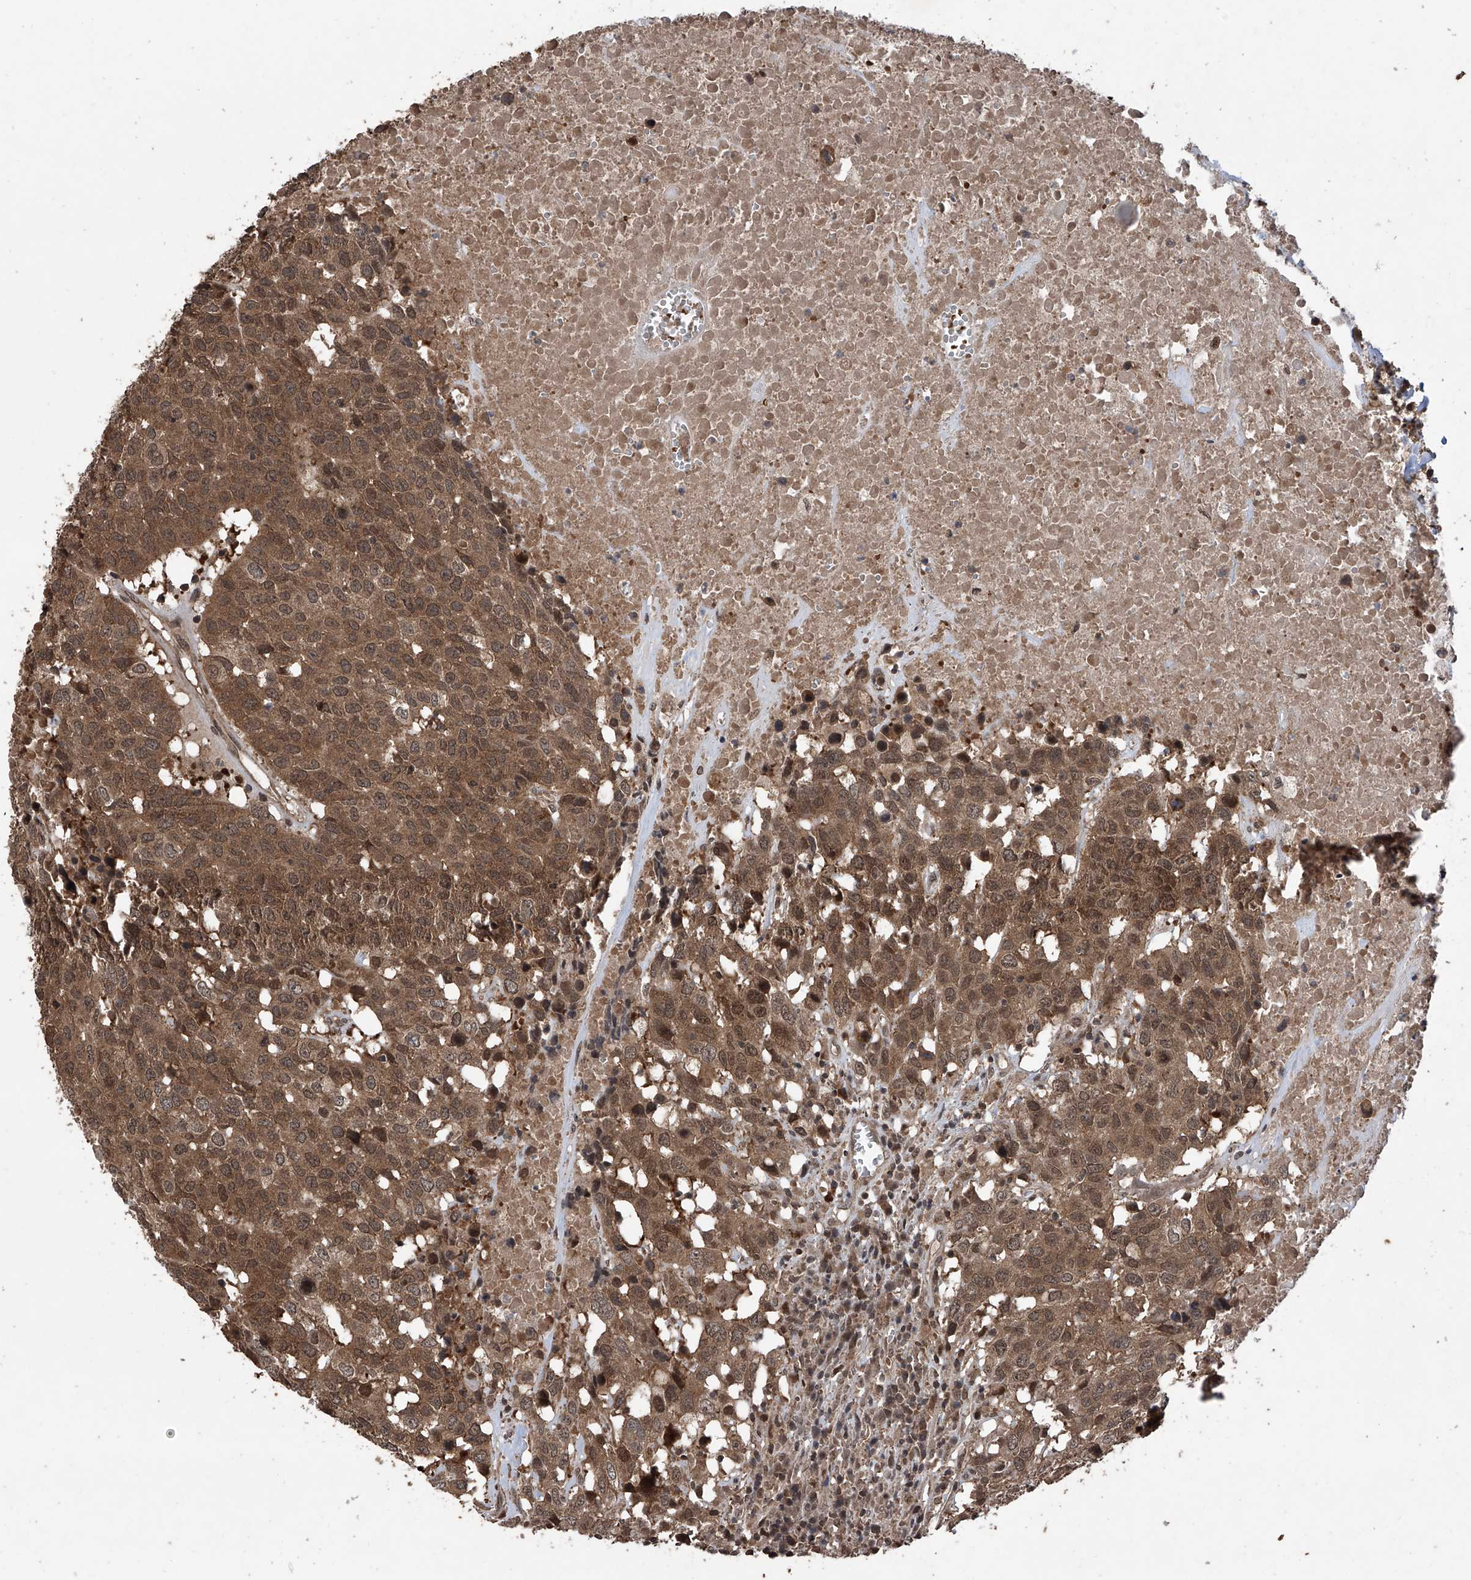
{"staining": {"intensity": "moderate", "quantity": ">75%", "location": "cytoplasmic/membranous,nuclear"}, "tissue": "head and neck cancer", "cell_type": "Tumor cells", "image_type": "cancer", "snomed": [{"axis": "morphology", "description": "Squamous cell carcinoma, NOS"}, {"axis": "topography", "description": "Head-Neck"}], "caption": "Immunohistochemistry (DAB (3,3'-diaminobenzidine)) staining of human head and neck cancer (squamous cell carcinoma) displays moderate cytoplasmic/membranous and nuclear protein positivity in about >75% of tumor cells. The staining was performed using DAB to visualize the protein expression in brown, while the nuclei were stained in blue with hematoxylin (Magnification: 20x).", "gene": "LYSMD4", "patient": {"sex": "male", "age": 66}}